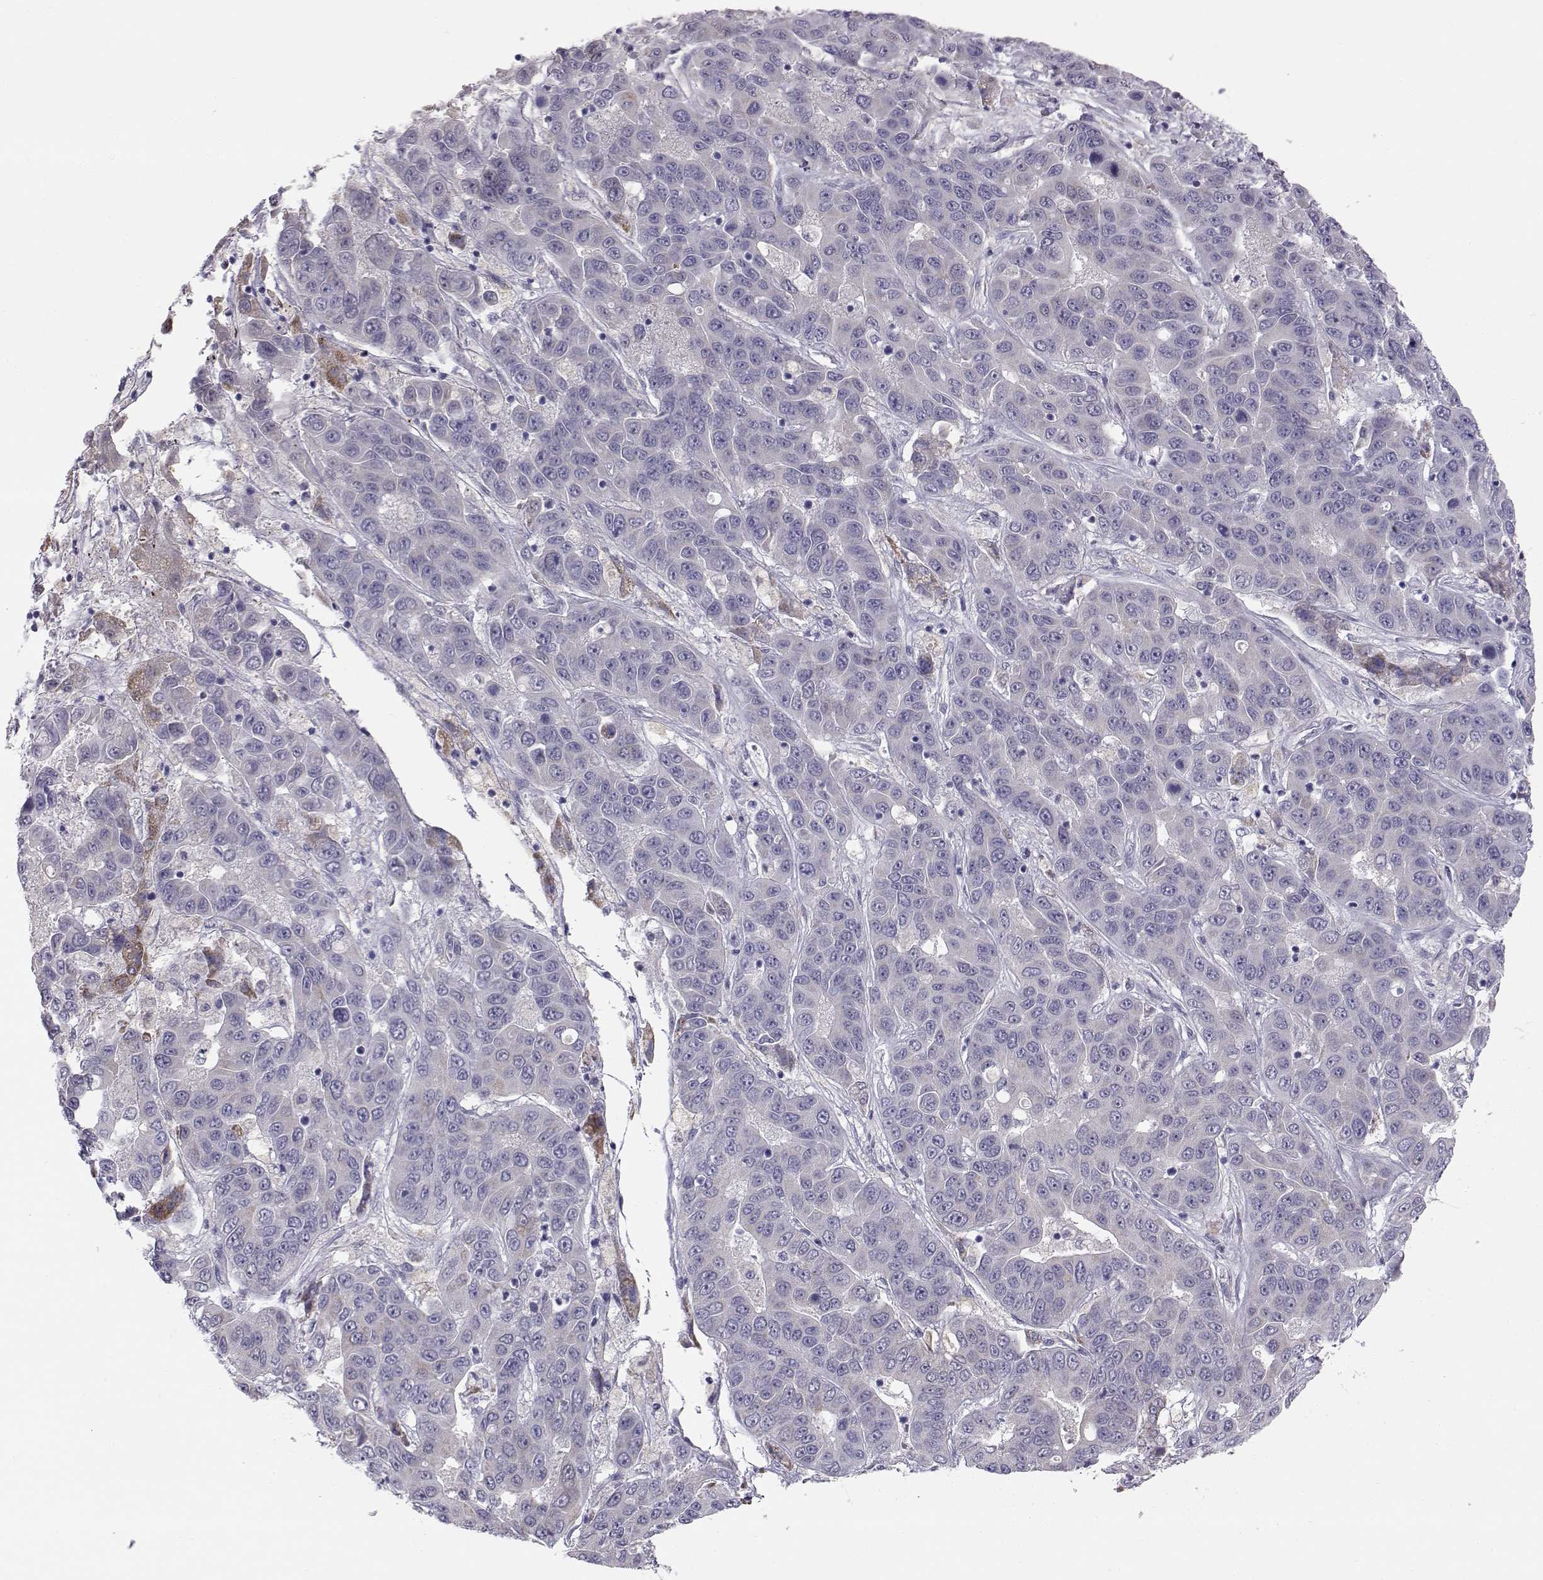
{"staining": {"intensity": "negative", "quantity": "none", "location": "none"}, "tissue": "liver cancer", "cell_type": "Tumor cells", "image_type": "cancer", "snomed": [{"axis": "morphology", "description": "Cholangiocarcinoma"}, {"axis": "topography", "description": "Liver"}], "caption": "Immunohistochemistry histopathology image of neoplastic tissue: liver cancer (cholangiocarcinoma) stained with DAB demonstrates no significant protein expression in tumor cells.", "gene": "KCNMB4", "patient": {"sex": "female", "age": 52}}